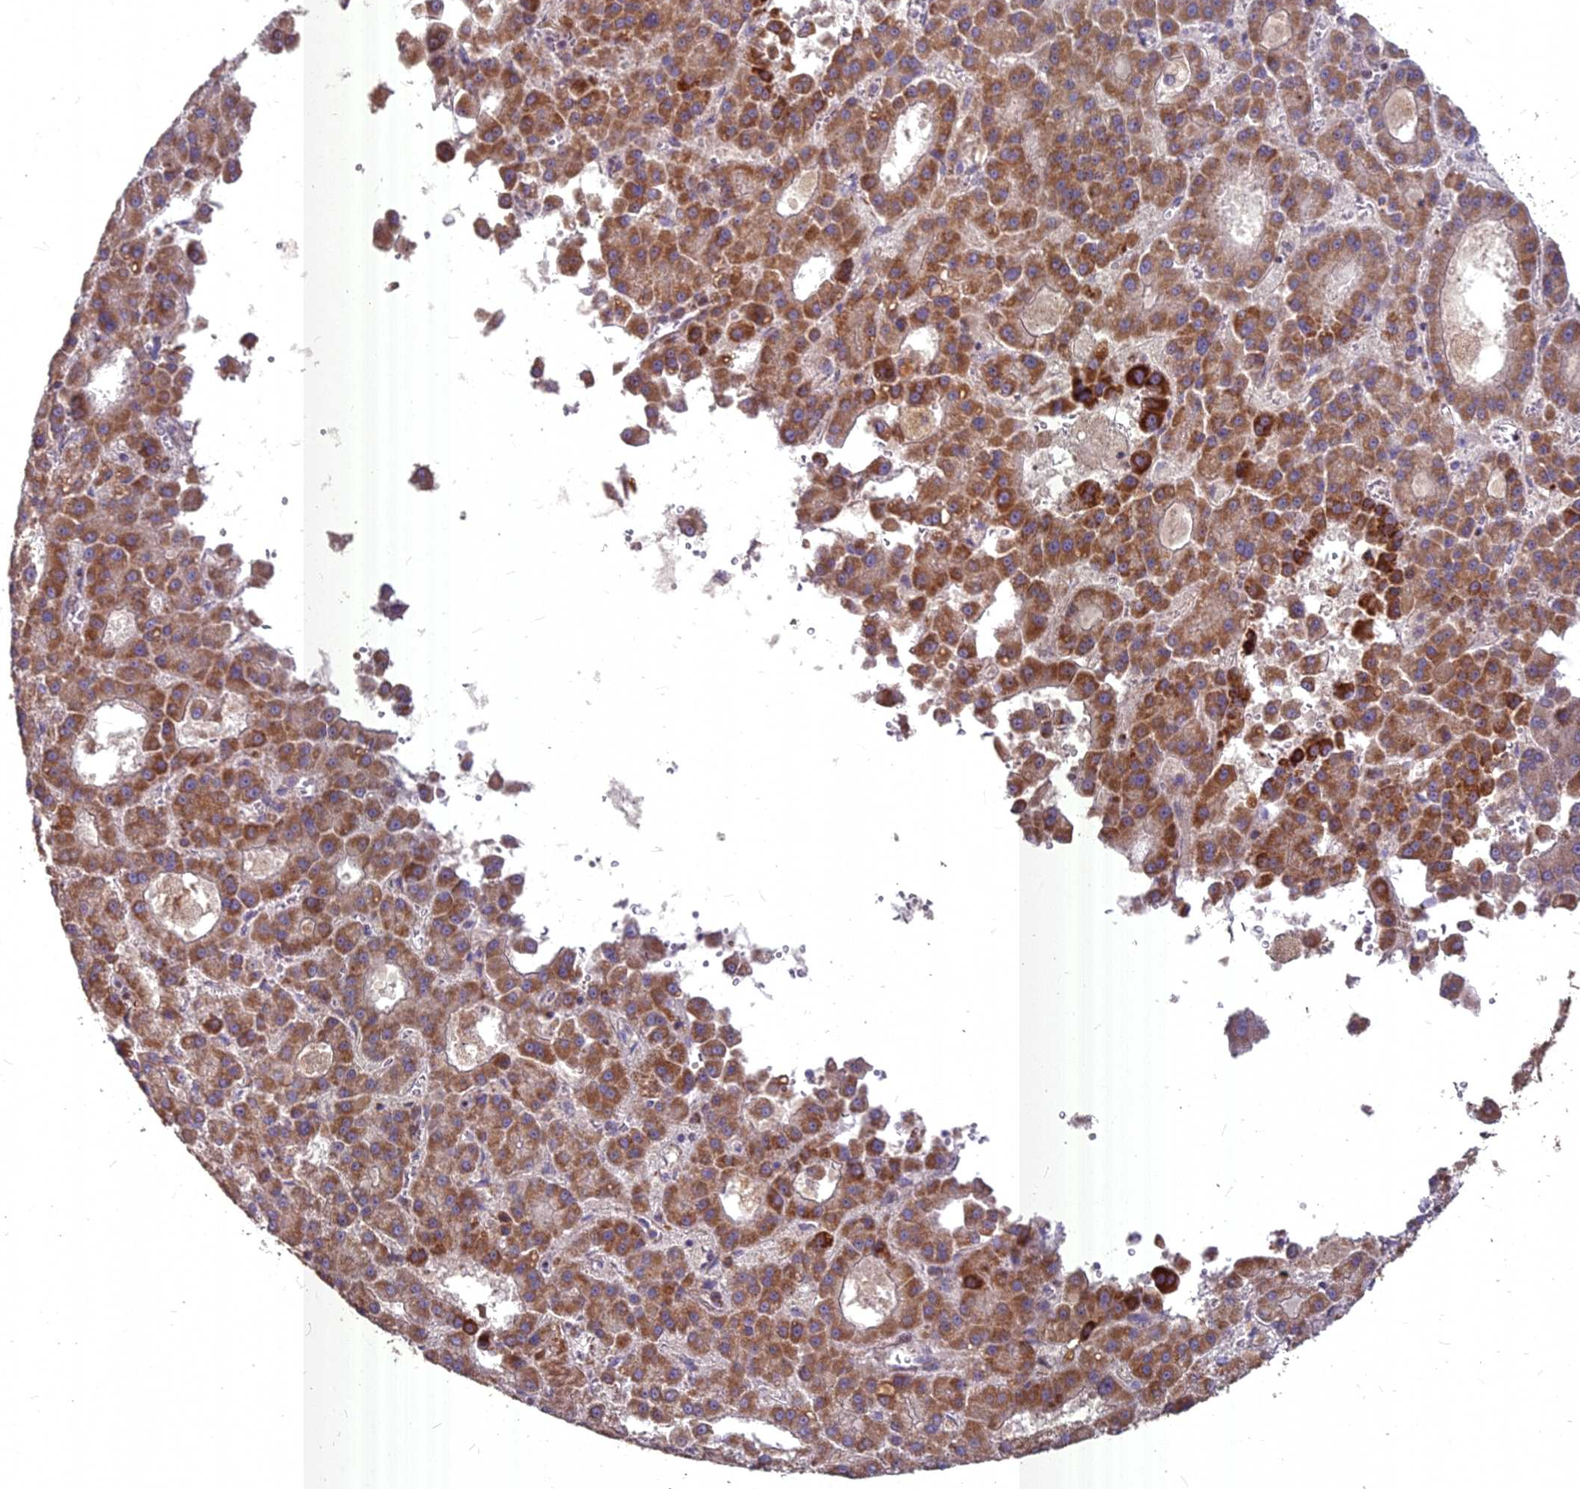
{"staining": {"intensity": "moderate", "quantity": ">75%", "location": "cytoplasmic/membranous"}, "tissue": "liver cancer", "cell_type": "Tumor cells", "image_type": "cancer", "snomed": [{"axis": "morphology", "description": "Carcinoma, Hepatocellular, NOS"}, {"axis": "topography", "description": "Liver"}], "caption": "An immunohistochemistry histopathology image of neoplastic tissue is shown. Protein staining in brown shows moderate cytoplasmic/membranous positivity in liver cancer (hepatocellular carcinoma) within tumor cells.", "gene": "COX11", "patient": {"sex": "male", "age": 70}}